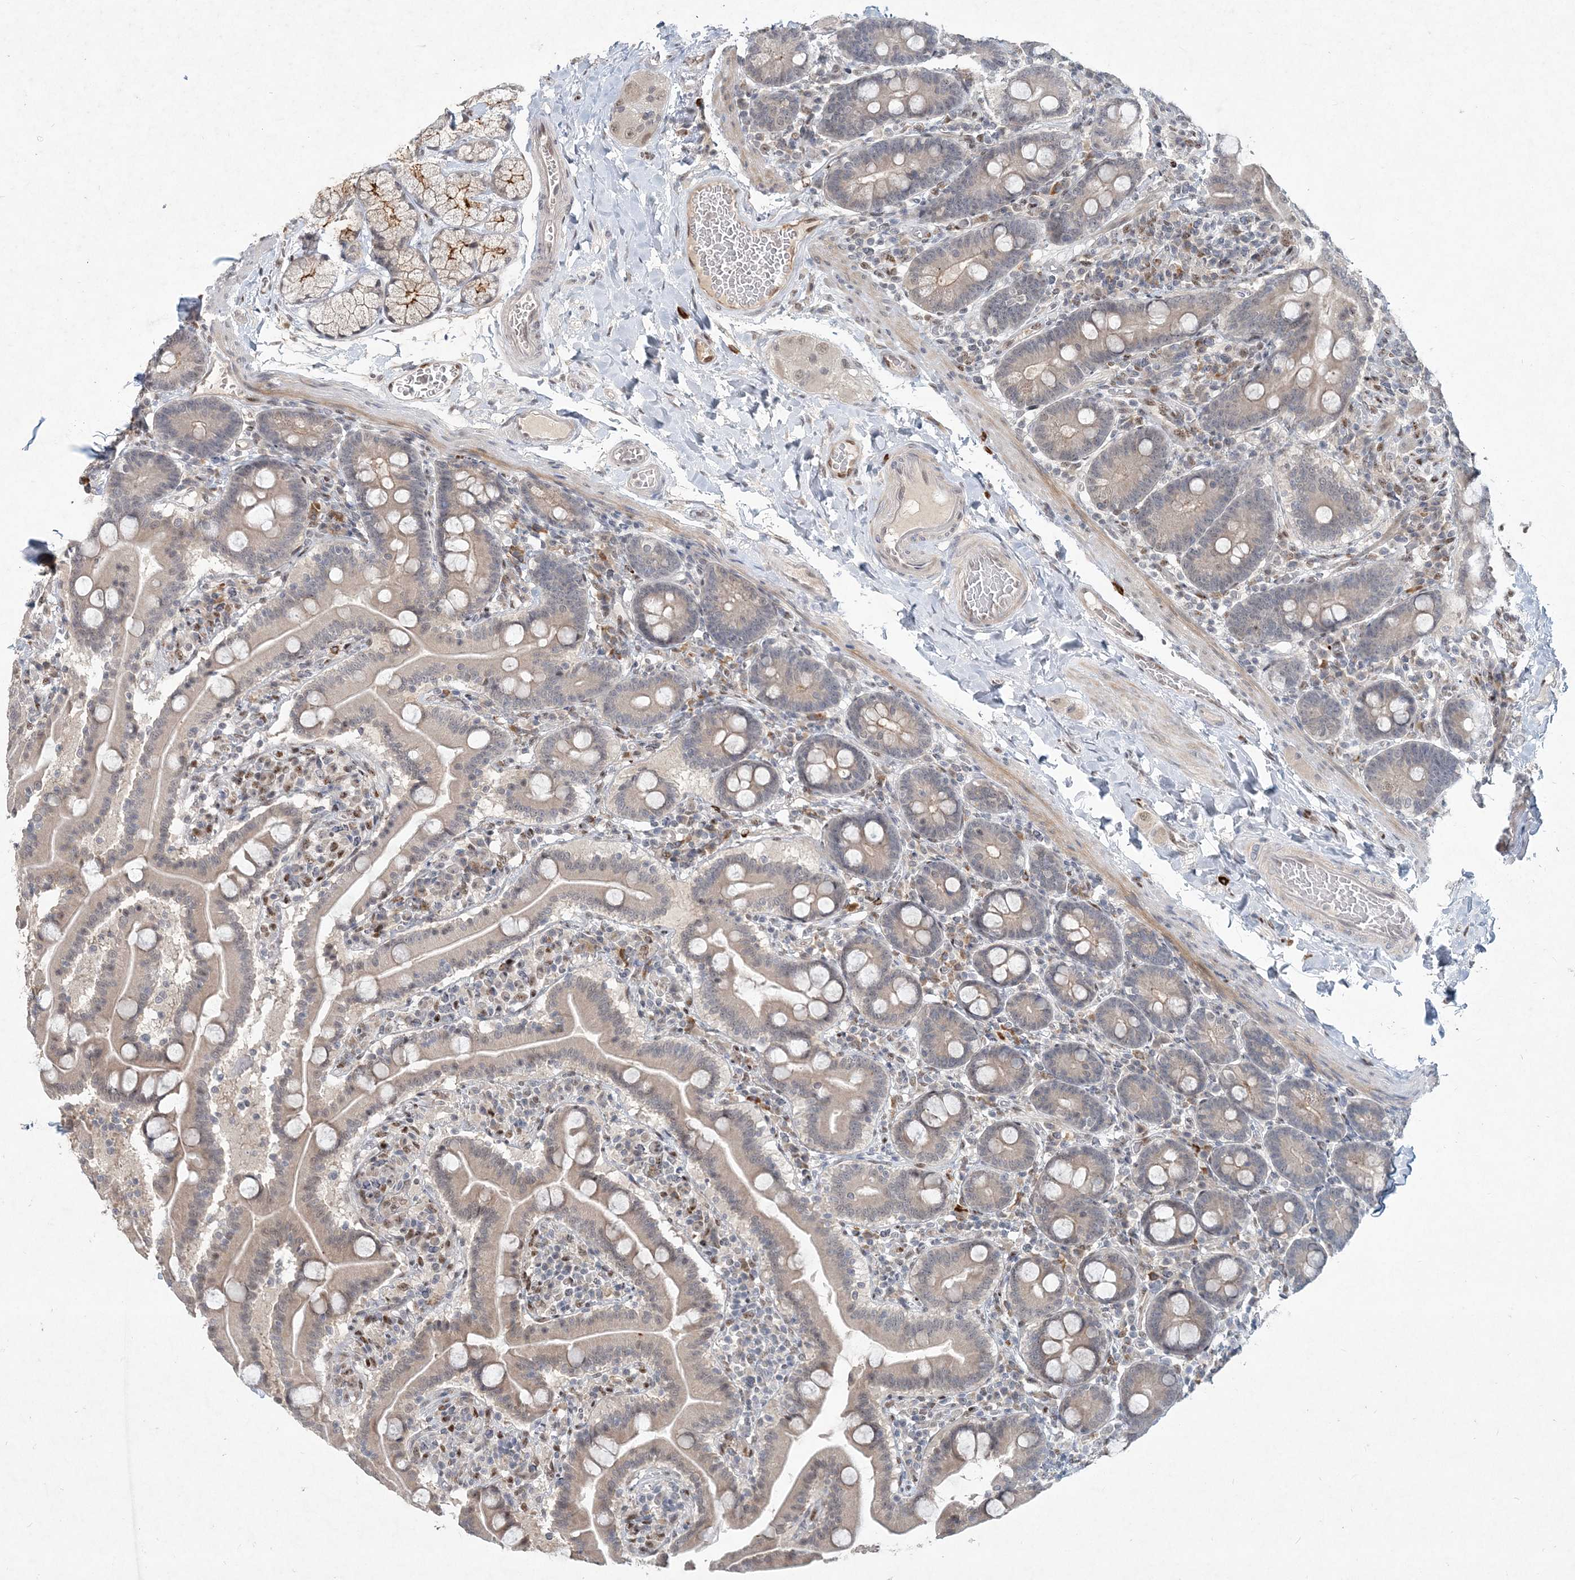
{"staining": {"intensity": "moderate", "quantity": "<25%", "location": "cytoplasmic/membranous"}, "tissue": "duodenum", "cell_type": "Glandular cells", "image_type": "normal", "snomed": [{"axis": "morphology", "description": "Normal tissue, NOS"}, {"axis": "topography", "description": "Duodenum"}], "caption": "Protein positivity by immunohistochemistry (IHC) demonstrates moderate cytoplasmic/membranous expression in about <25% of glandular cells in unremarkable duodenum. (Stains: DAB in brown, nuclei in blue, Microscopy: brightfield microscopy at high magnification).", "gene": "GIN1", "patient": {"sex": "male", "age": 54}}